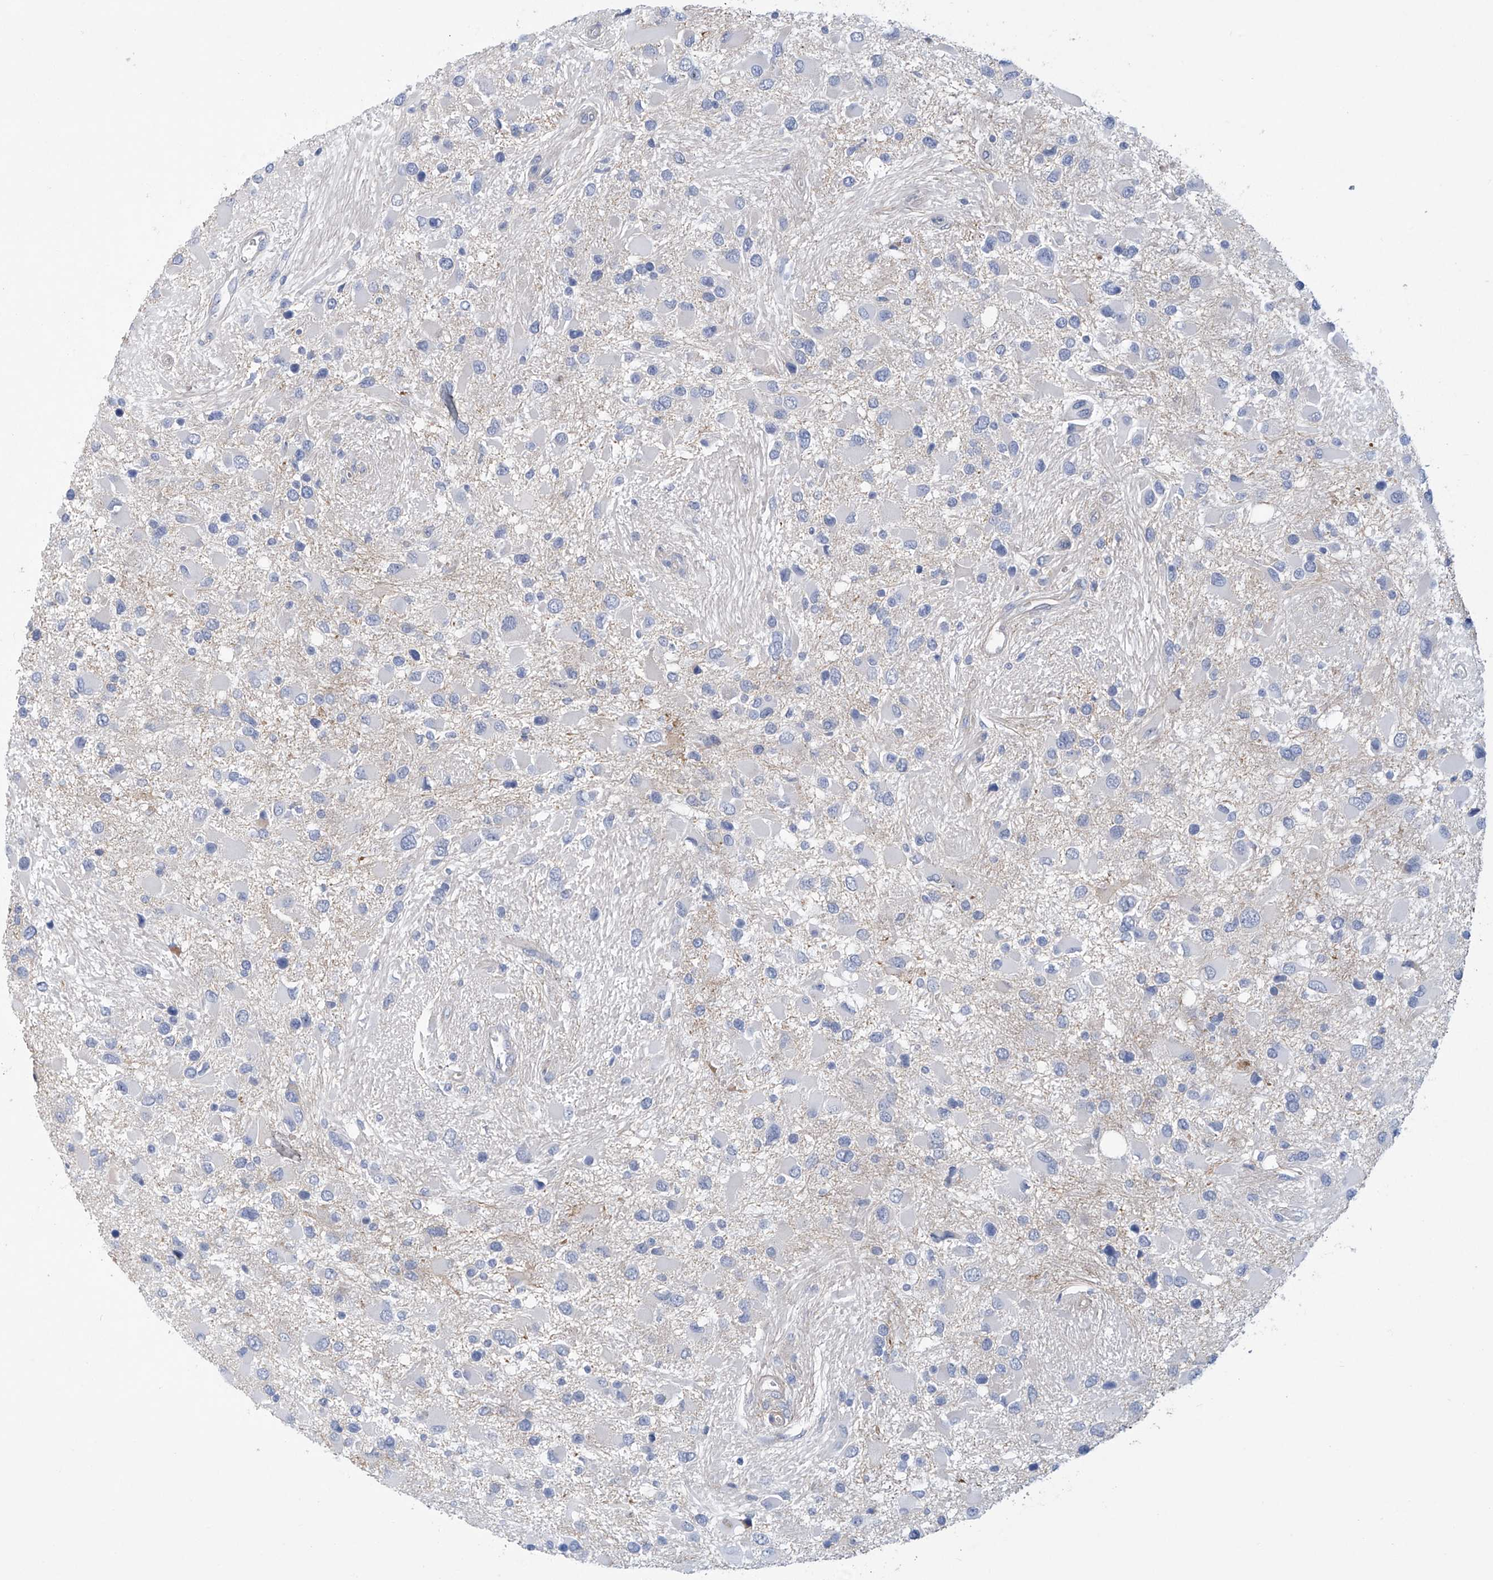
{"staining": {"intensity": "negative", "quantity": "none", "location": "none"}, "tissue": "glioma", "cell_type": "Tumor cells", "image_type": "cancer", "snomed": [{"axis": "morphology", "description": "Glioma, malignant, High grade"}, {"axis": "topography", "description": "Brain"}], "caption": "Tumor cells show no significant protein expression in glioma.", "gene": "ABHD13", "patient": {"sex": "male", "age": 53}}